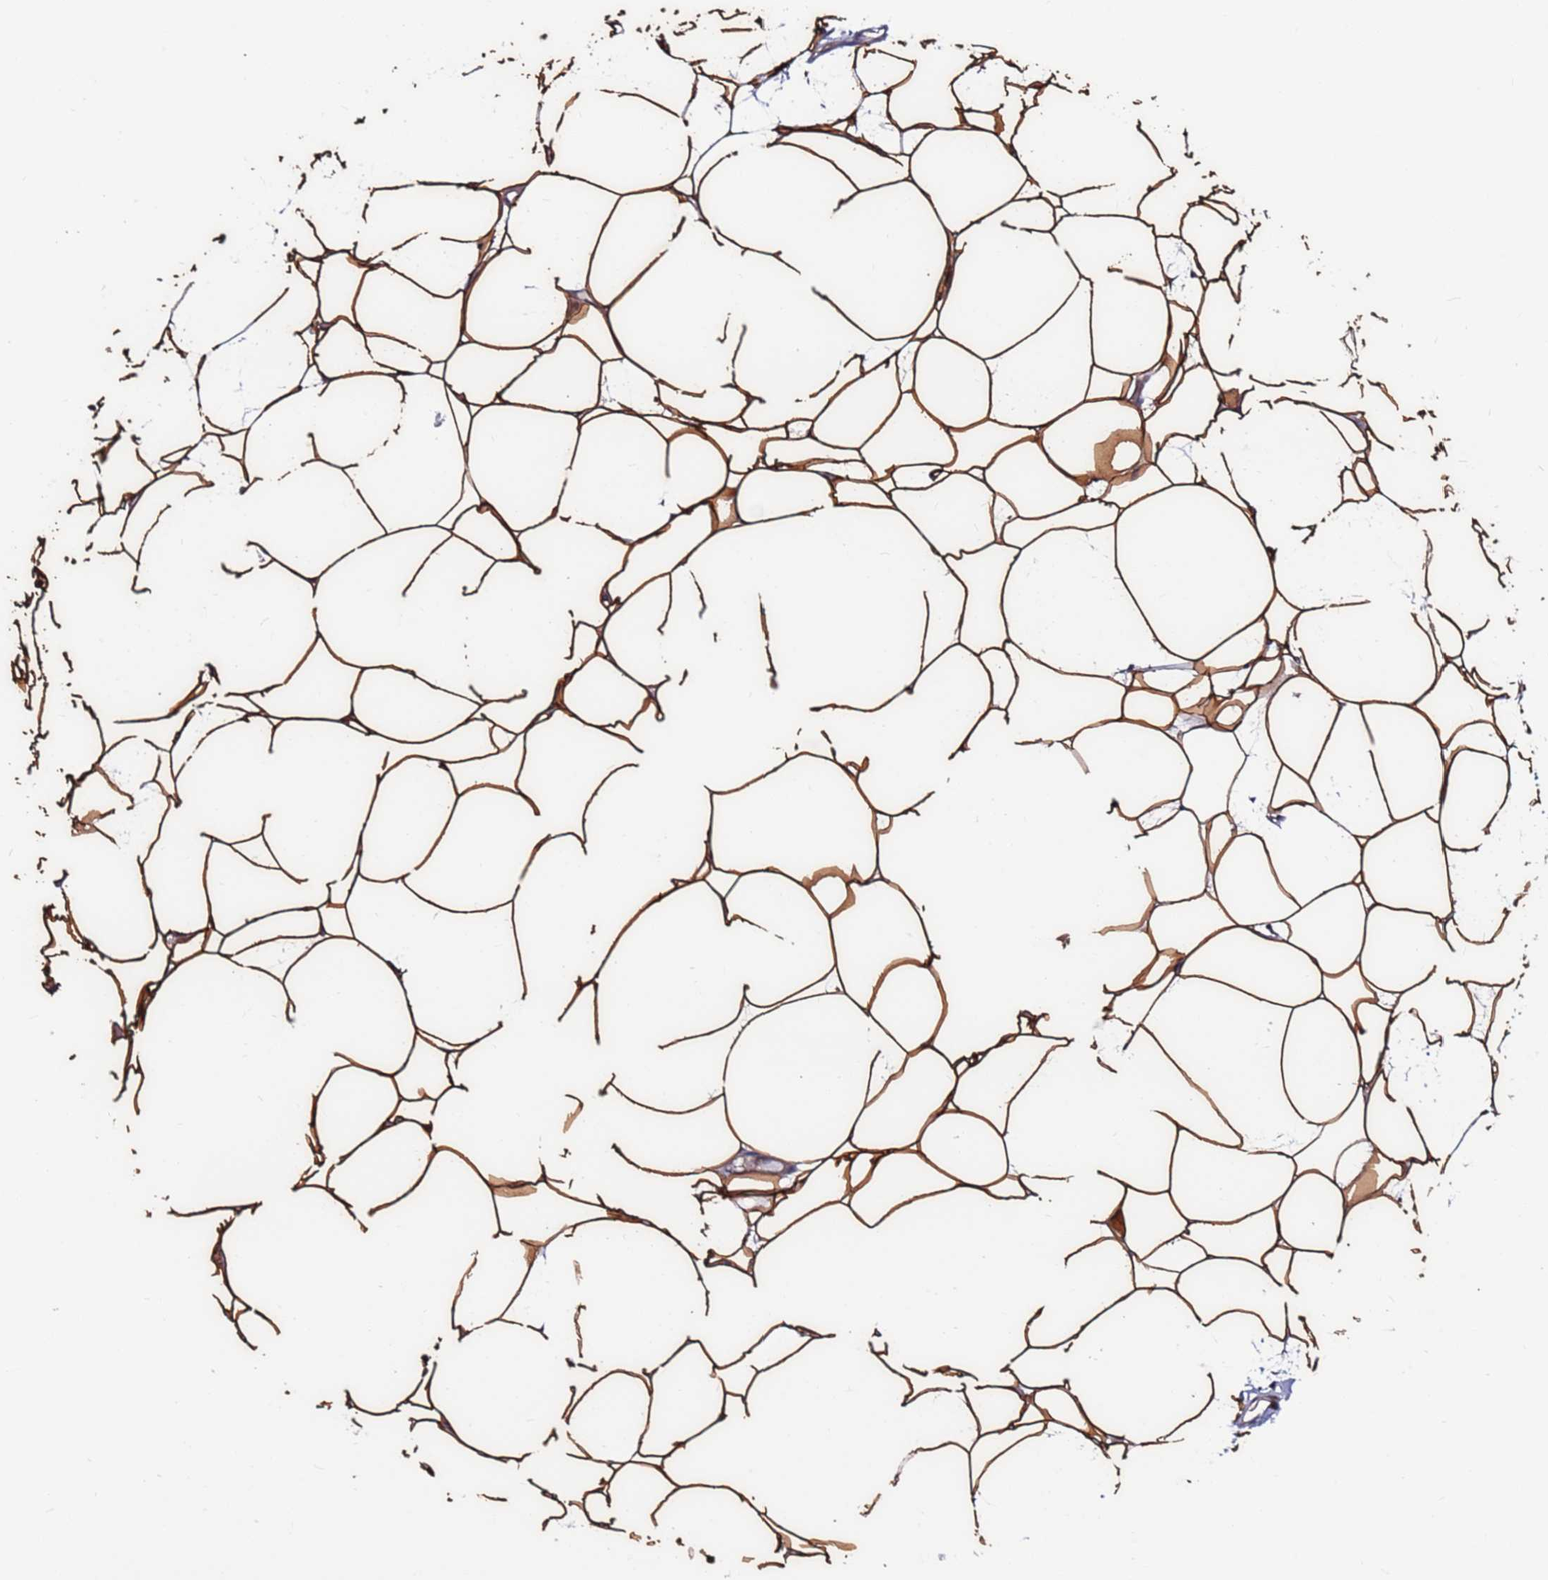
{"staining": {"intensity": "strong", "quantity": "25%-75%", "location": "cytoplasmic/membranous"}, "tissue": "adipose tissue", "cell_type": "Adipocytes", "image_type": "normal", "snomed": [{"axis": "morphology", "description": "Normal tissue, NOS"}, {"axis": "topography", "description": "Breast"}], "caption": "Protein staining of normal adipose tissue demonstrates strong cytoplasmic/membranous staining in about 25%-75% of adipocytes.", "gene": "FBXO27", "patient": {"sex": "female", "age": 23}}